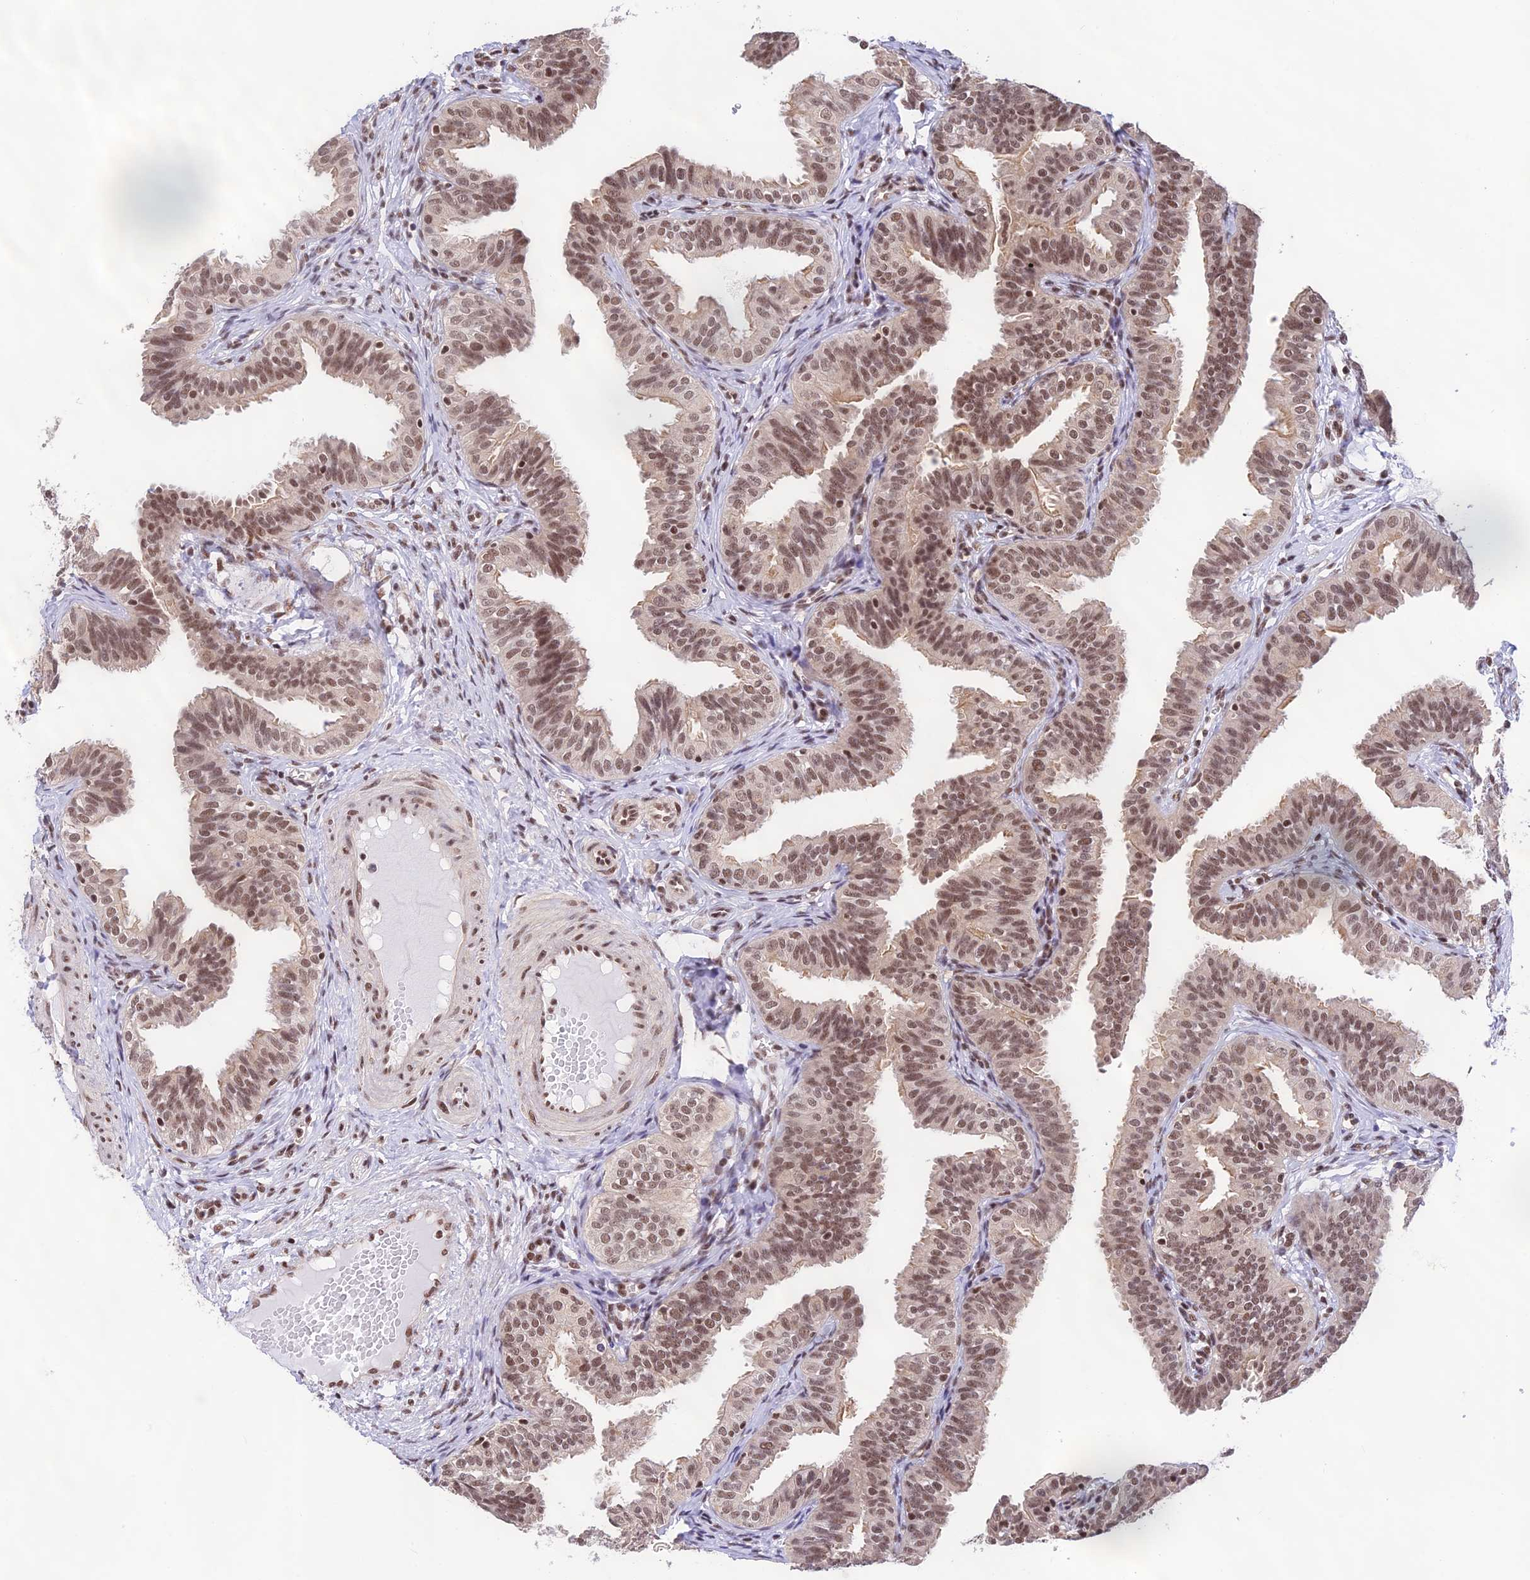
{"staining": {"intensity": "moderate", "quantity": ">75%", "location": "cytoplasmic/membranous,nuclear"}, "tissue": "fallopian tube", "cell_type": "Glandular cells", "image_type": "normal", "snomed": [{"axis": "morphology", "description": "Normal tissue, NOS"}, {"axis": "topography", "description": "Fallopian tube"}], "caption": "Protein expression by IHC shows moderate cytoplasmic/membranous,nuclear positivity in about >75% of glandular cells in benign fallopian tube.", "gene": "THAP11", "patient": {"sex": "female", "age": 35}}